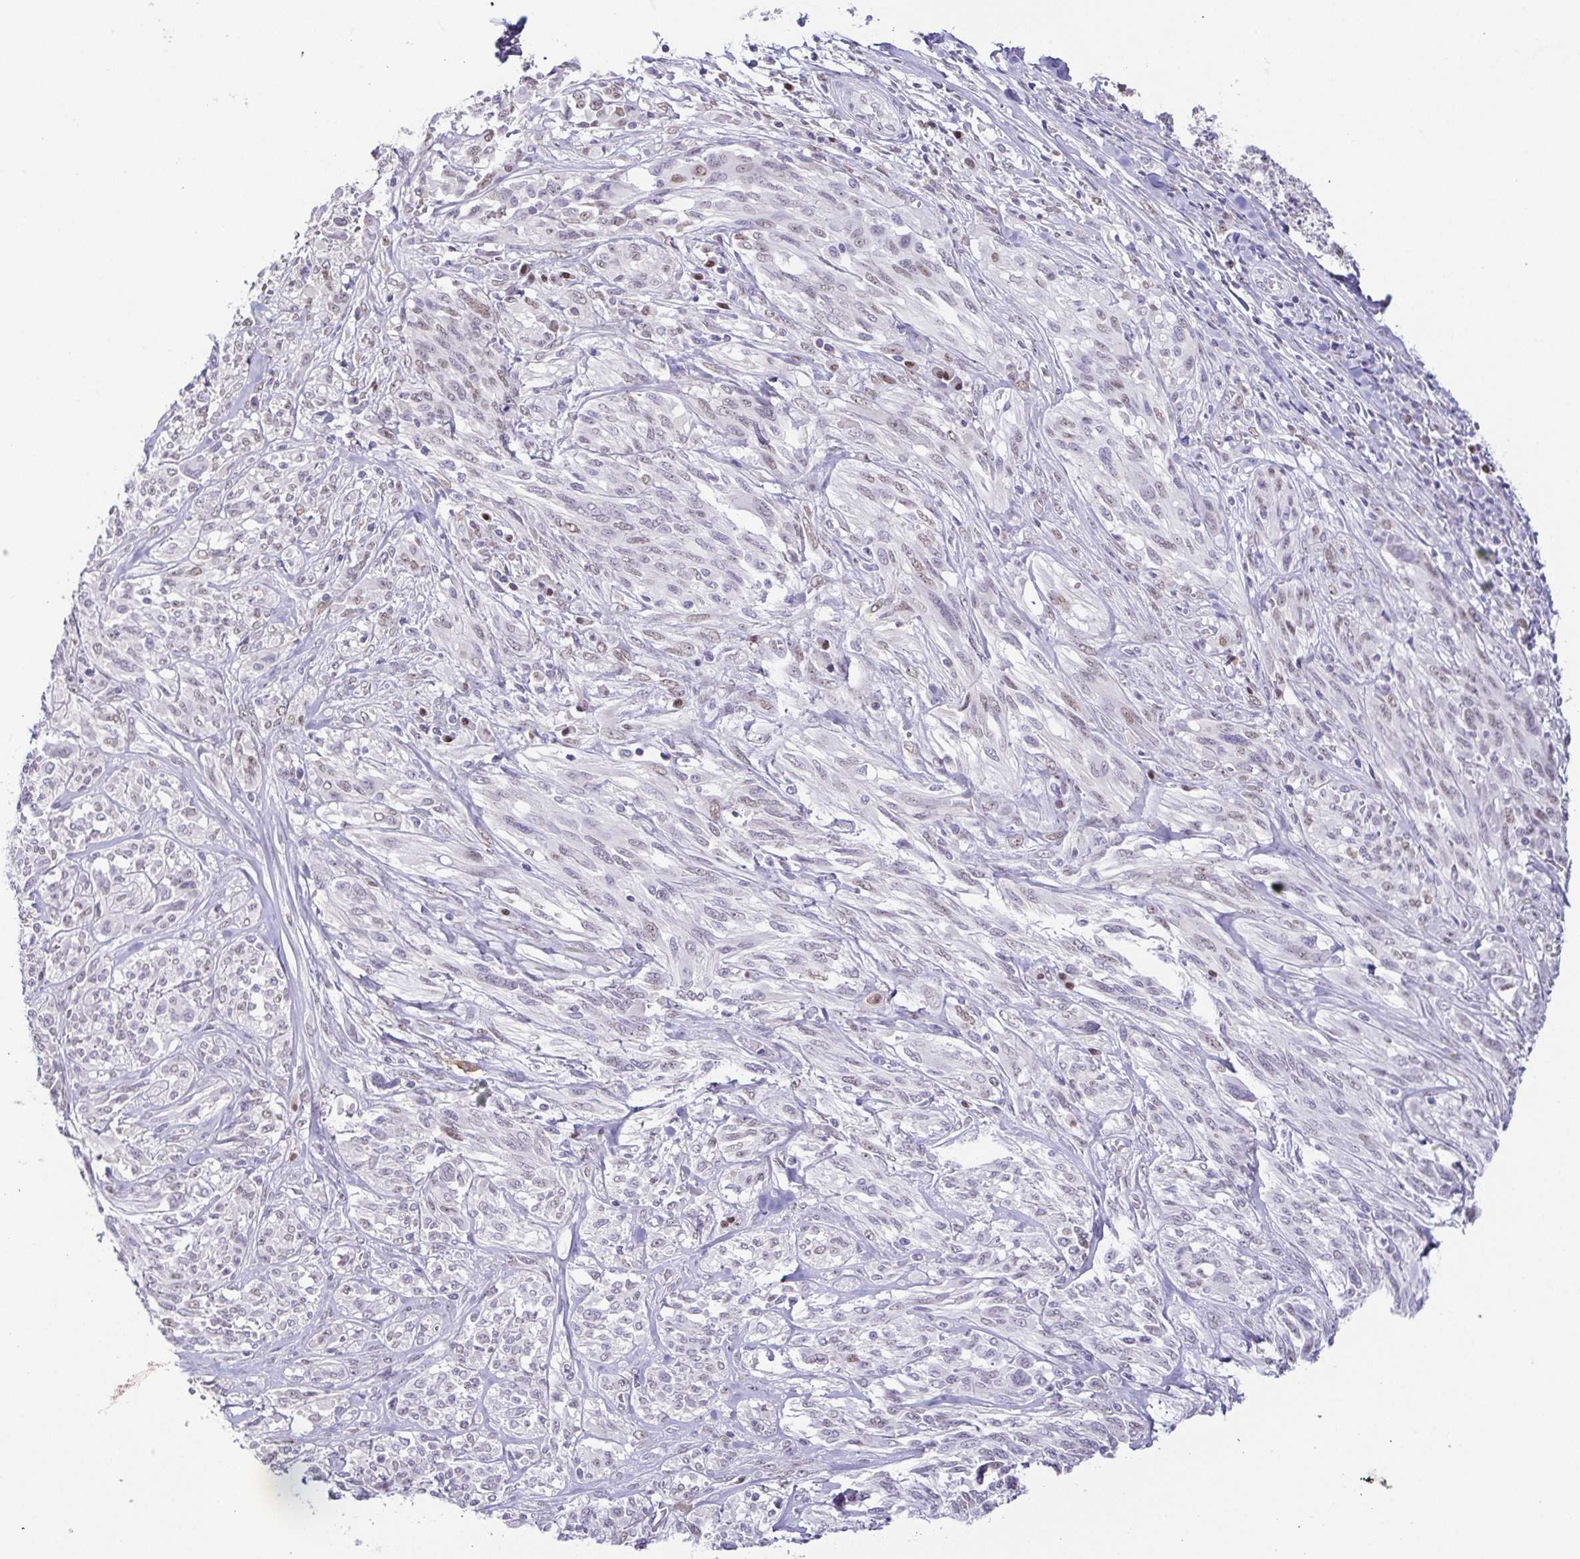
{"staining": {"intensity": "moderate", "quantity": "25%-75%", "location": "nuclear"}, "tissue": "melanoma", "cell_type": "Tumor cells", "image_type": "cancer", "snomed": [{"axis": "morphology", "description": "Malignant melanoma, NOS"}, {"axis": "topography", "description": "Skin"}], "caption": "A micrograph of human malignant melanoma stained for a protein reveals moderate nuclear brown staining in tumor cells. Using DAB (3,3'-diaminobenzidine) (brown) and hematoxylin (blue) stains, captured at high magnification using brightfield microscopy.", "gene": "TCF3", "patient": {"sex": "female", "age": 91}}